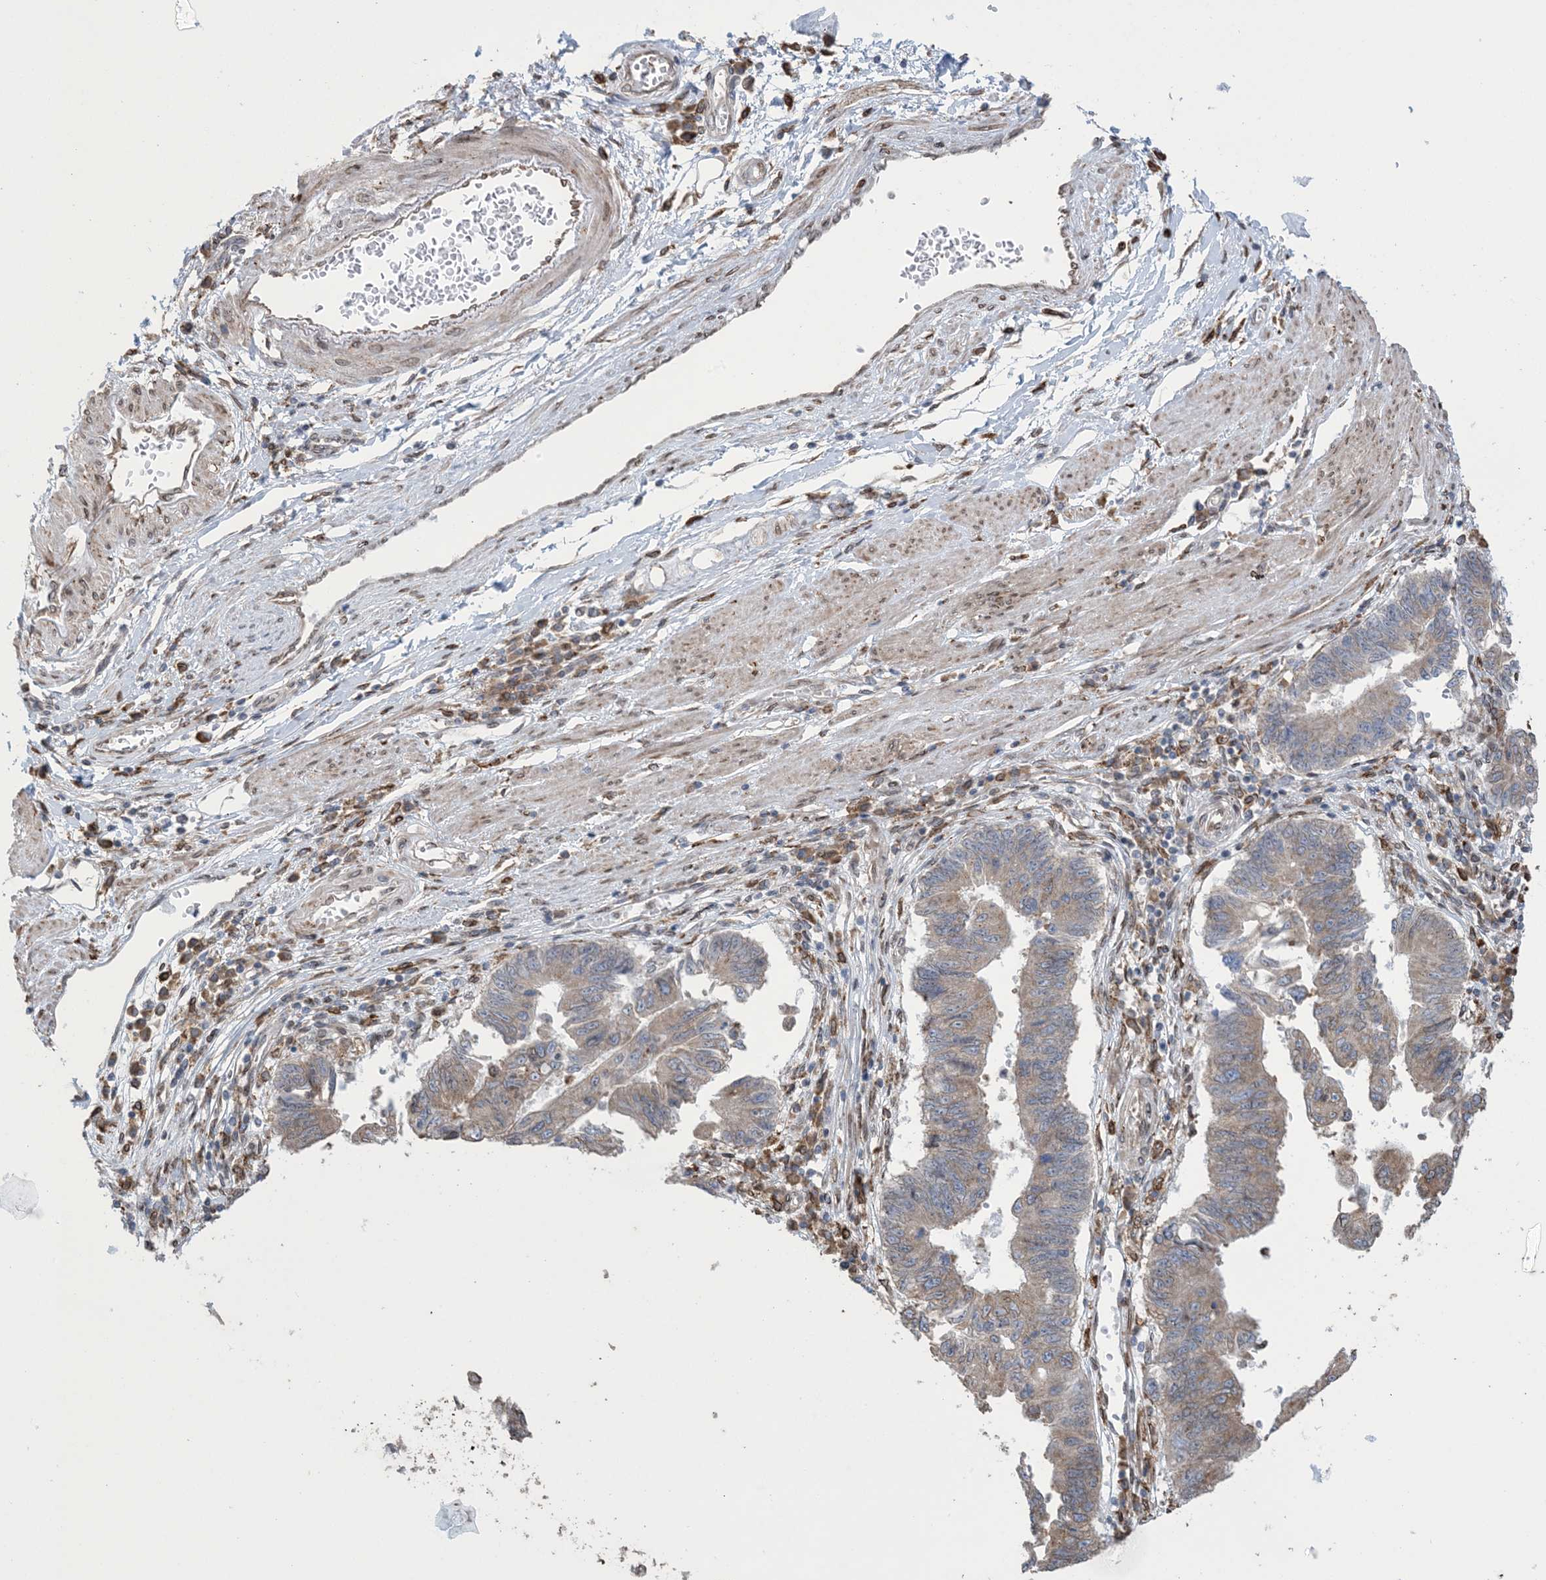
{"staining": {"intensity": "weak", "quantity": "25%-75%", "location": "cytoplasmic/membranous"}, "tissue": "stomach cancer", "cell_type": "Tumor cells", "image_type": "cancer", "snomed": [{"axis": "morphology", "description": "Adenocarcinoma, NOS"}, {"axis": "topography", "description": "Stomach"}], "caption": "Stomach cancer (adenocarcinoma) stained for a protein (brown) displays weak cytoplasmic/membranous positive positivity in about 25%-75% of tumor cells.", "gene": "SHANK1", "patient": {"sex": "male", "age": 59}}